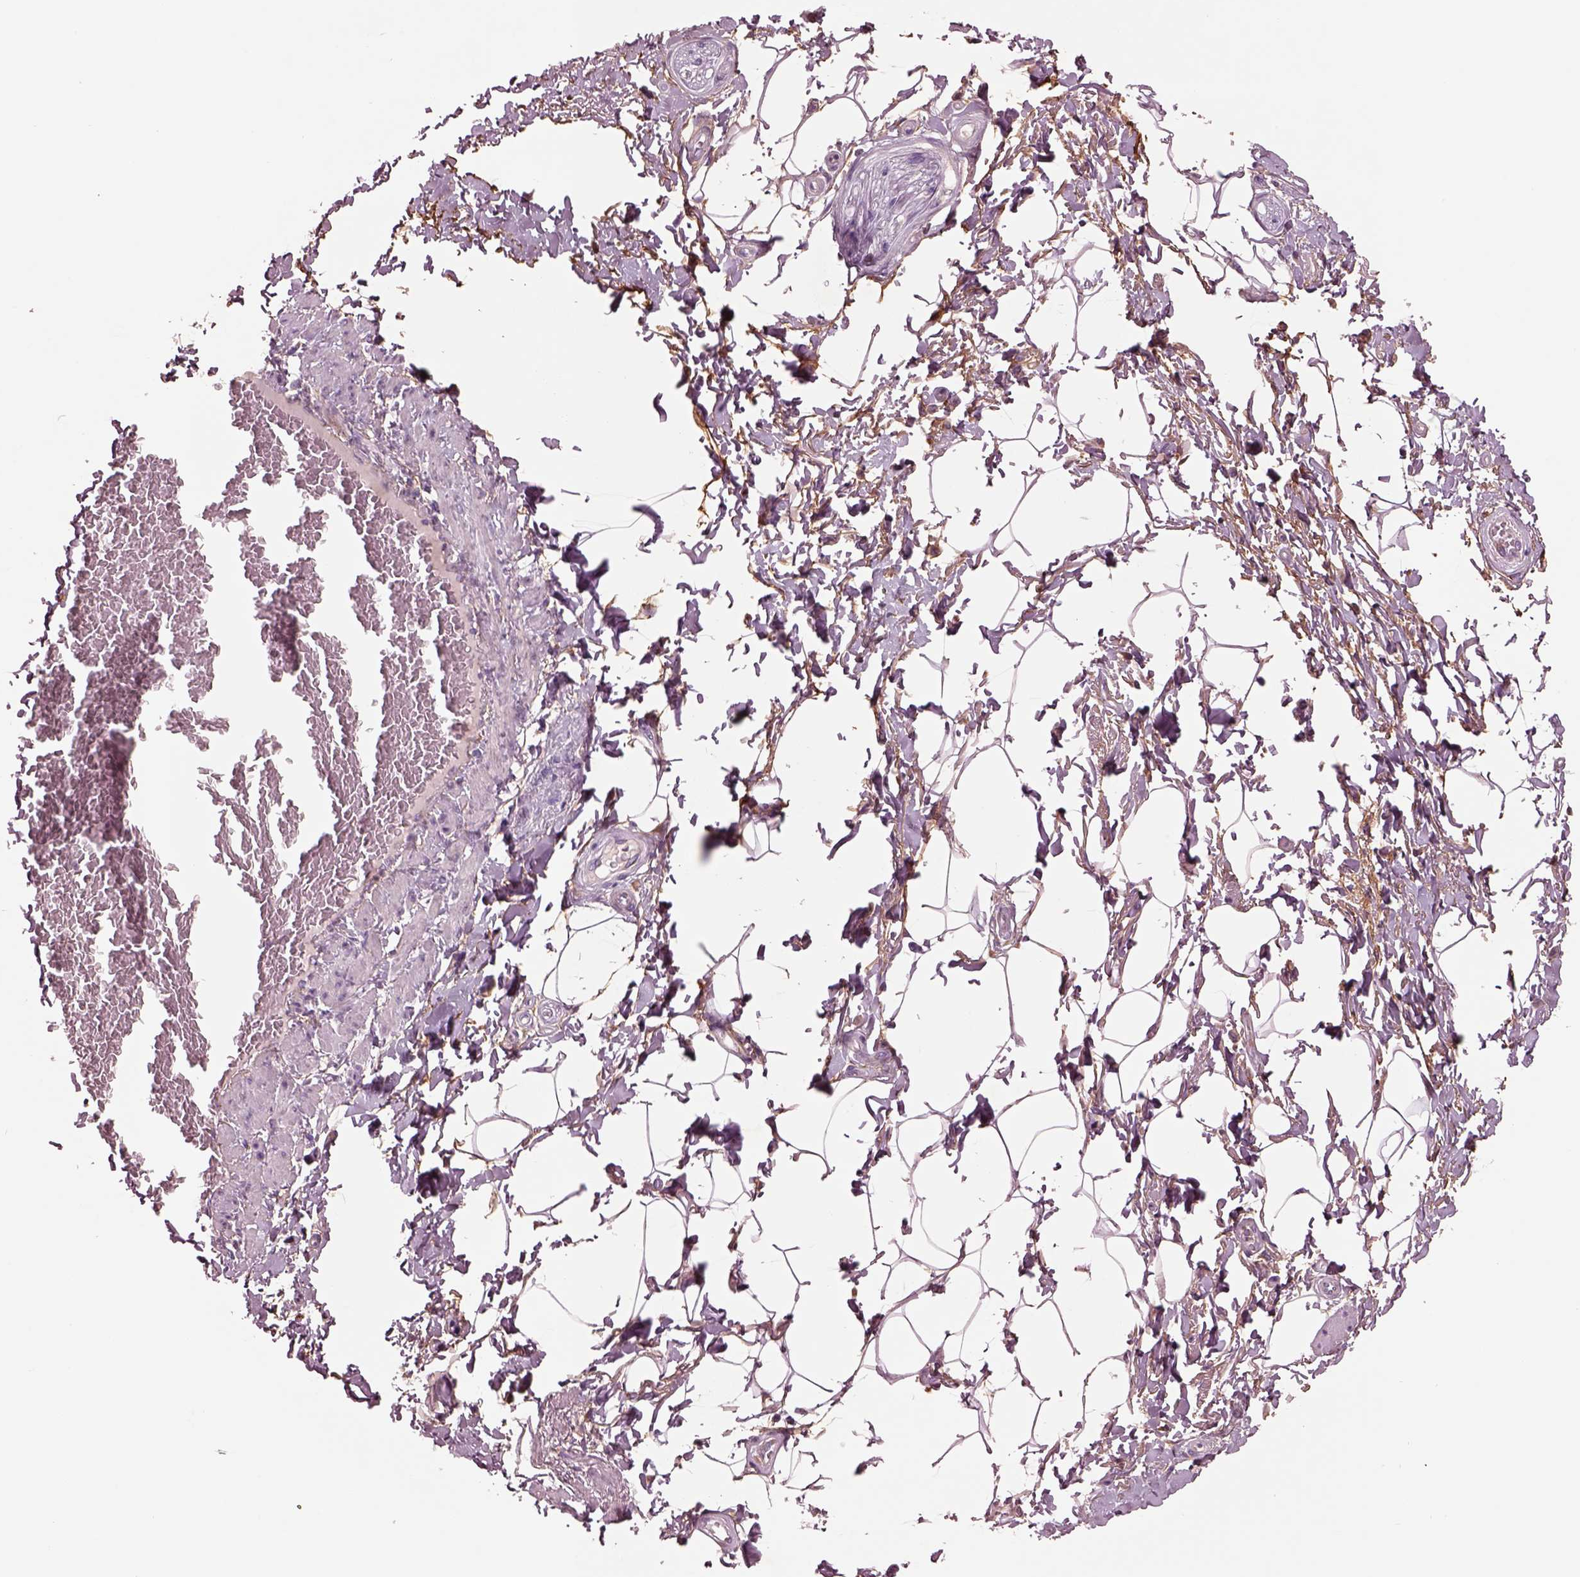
{"staining": {"intensity": "negative", "quantity": "none", "location": "none"}, "tissue": "adipose tissue", "cell_type": "Adipocytes", "image_type": "normal", "snomed": [{"axis": "morphology", "description": "Normal tissue, NOS"}, {"axis": "topography", "description": "Peripheral nerve tissue"}], "caption": "Image shows no protein expression in adipocytes of benign adipose tissue.", "gene": "SEC23A", "patient": {"sex": "male", "age": 51}}